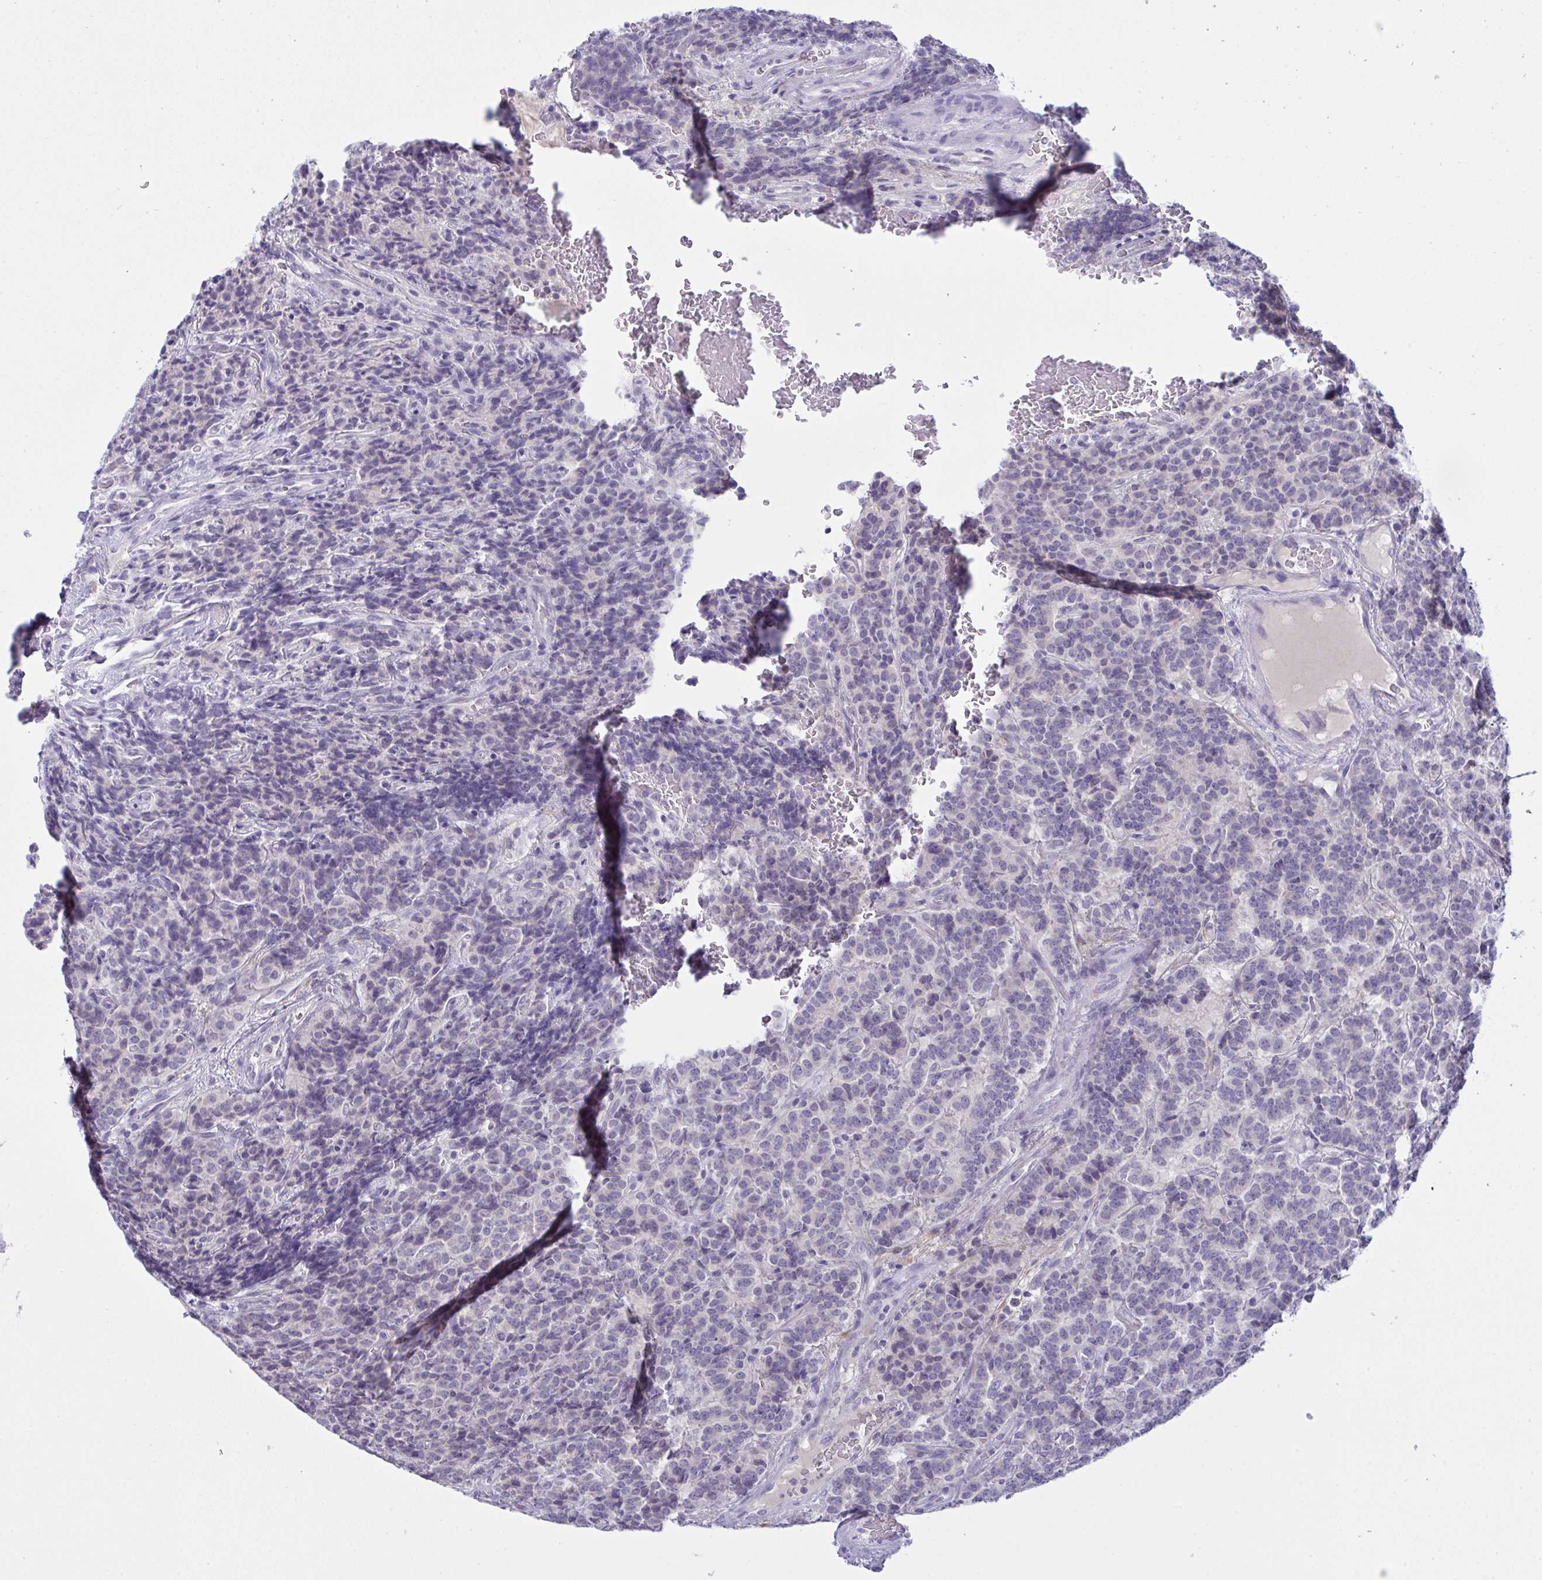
{"staining": {"intensity": "negative", "quantity": "none", "location": "none"}, "tissue": "carcinoid", "cell_type": "Tumor cells", "image_type": "cancer", "snomed": [{"axis": "morphology", "description": "Carcinoid, malignant, NOS"}, {"axis": "topography", "description": "Pancreas"}], "caption": "A photomicrograph of human carcinoid (malignant) is negative for staining in tumor cells.", "gene": "TENT5D", "patient": {"sex": "male", "age": 36}}